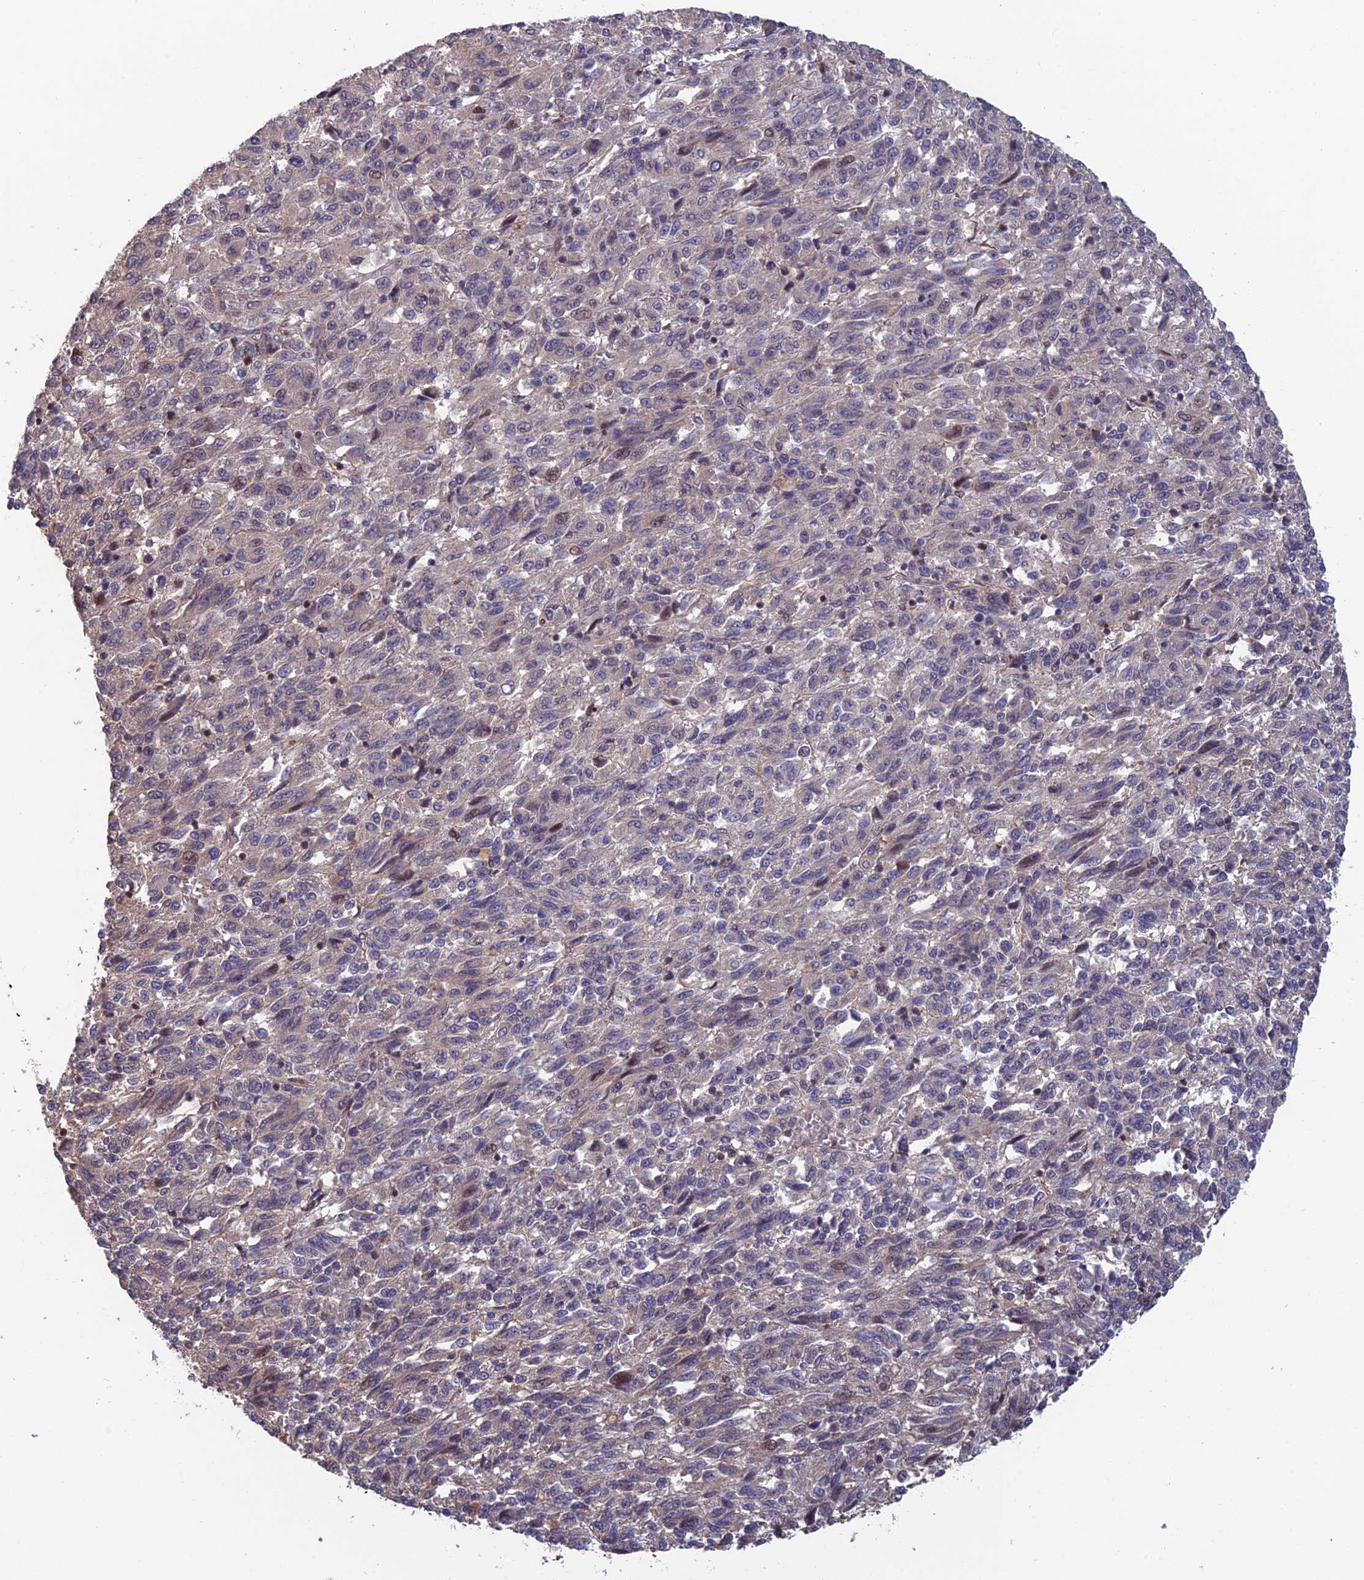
{"staining": {"intensity": "negative", "quantity": "none", "location": "none"}, "tissue": "melanoma", "cell_type": "Tumor cells", "image_type": "cancer", "snomed": [{"axis": "morphology", "description": "Malignant melanoma, Metastatic site"}, {"axis": "topography", "description": "Lung"}], "caption": "This is a photomicrograph of IHC staining of melanoma, which shows no staining in tumor cells.", "gene": "CCDC183", "patient": {"sex": "male", "age": 64}}